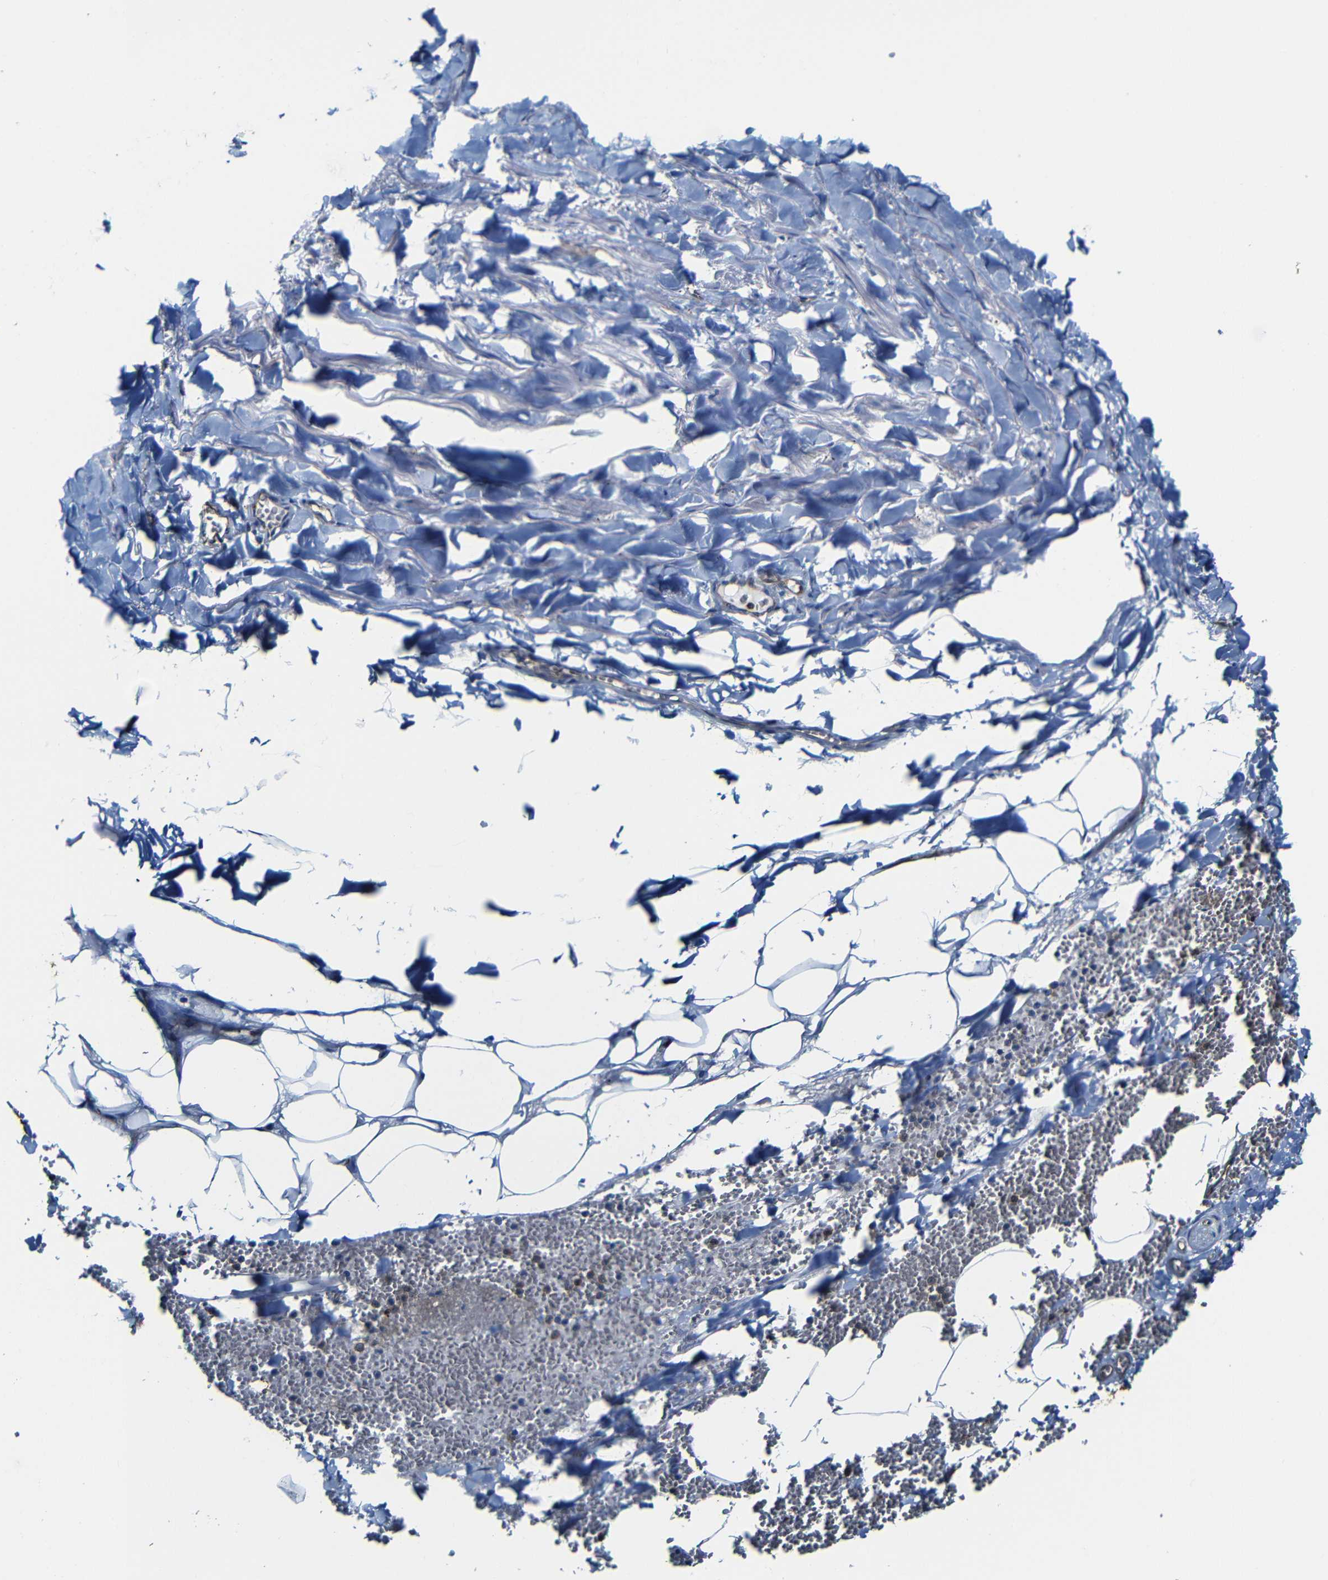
{"staining": {"intensity": "negative", "quantity": "none", "location": "none"}, "tissue": "adipose tissue", "cell_type": "Adipocytes", "image_type": "normal", "snomed": [{"axis": "morphology", "description": "Normal tissue, NOS"}, {"axis": "topography", "description": "Adipose tissue"}, {"axis": "topography", "description": "Peripheral nerve tissue"}], "caption": "DAB (3,3'-diaminobenzidine) immunohistochemical staining of normal adipose tissue reveals no significant expression in adipocytes. (DAB (3,3'-diaminobenzidine) IHC, high magnification).", "gene": "MSN", "patient": {"sex": "male", "age": 52}}